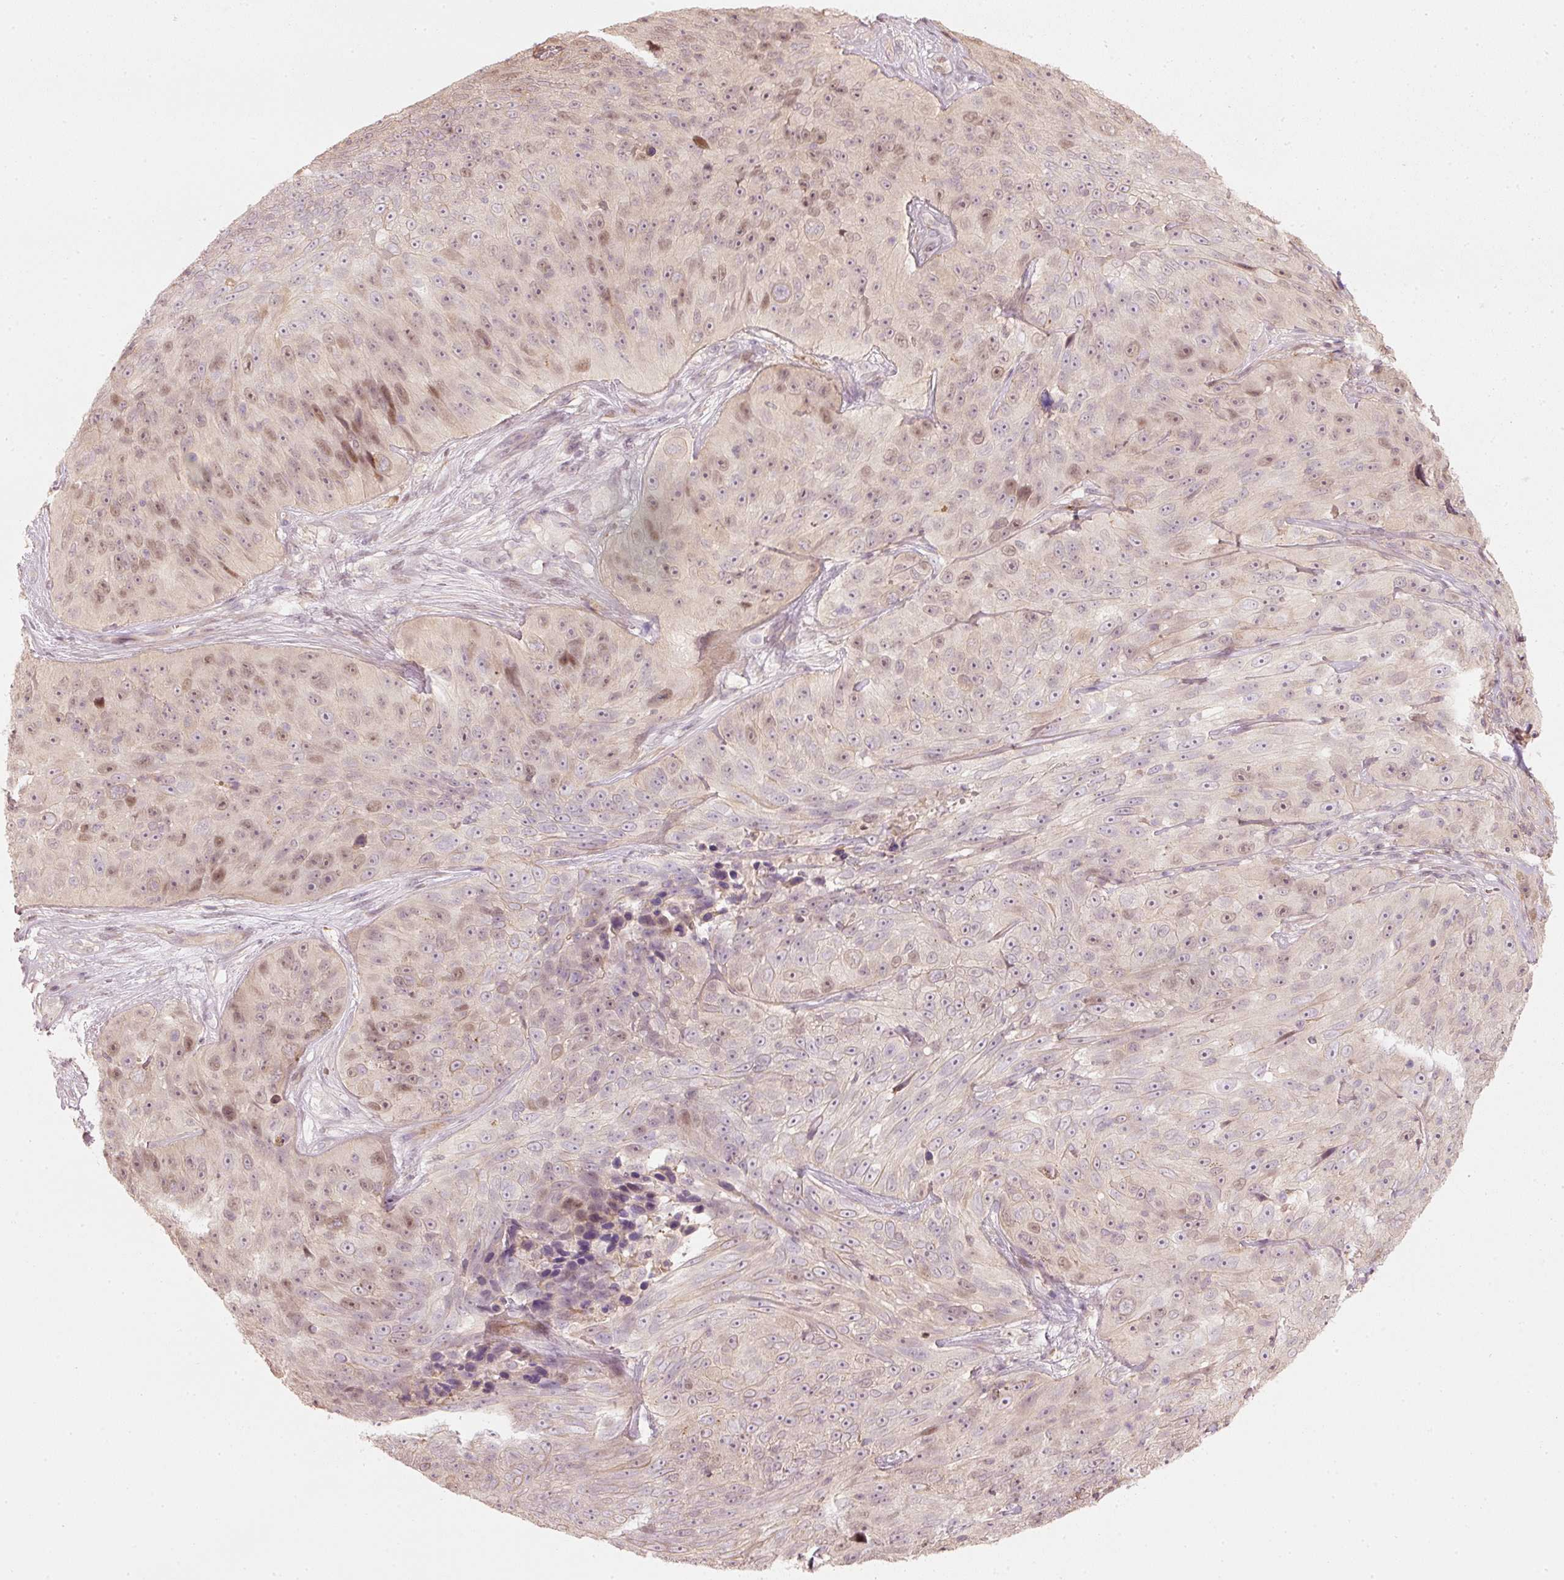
{"staining": {"intensity": "weak", "quantity": "25%-75%", "location": "nuclear"}, "tissue": "skin cancer", "cell_type": "Tumor cells", "image_type": "cancer", "snomed": [{"axis": "morphology", "description": "Squamous cell carcinoma, NOS"}, {"axis": "topography", "description": "Skin"}], "caption": "An immunohistochemistry (IHC) histopathology image of neoplastic tissue is shown. Protein staining in brown shows weak nuclear positivity in squamous cell carcinoma (skin) within tumor cells.", "gene": "TREX2", "patient": {"sex": "female", "age": 87}}